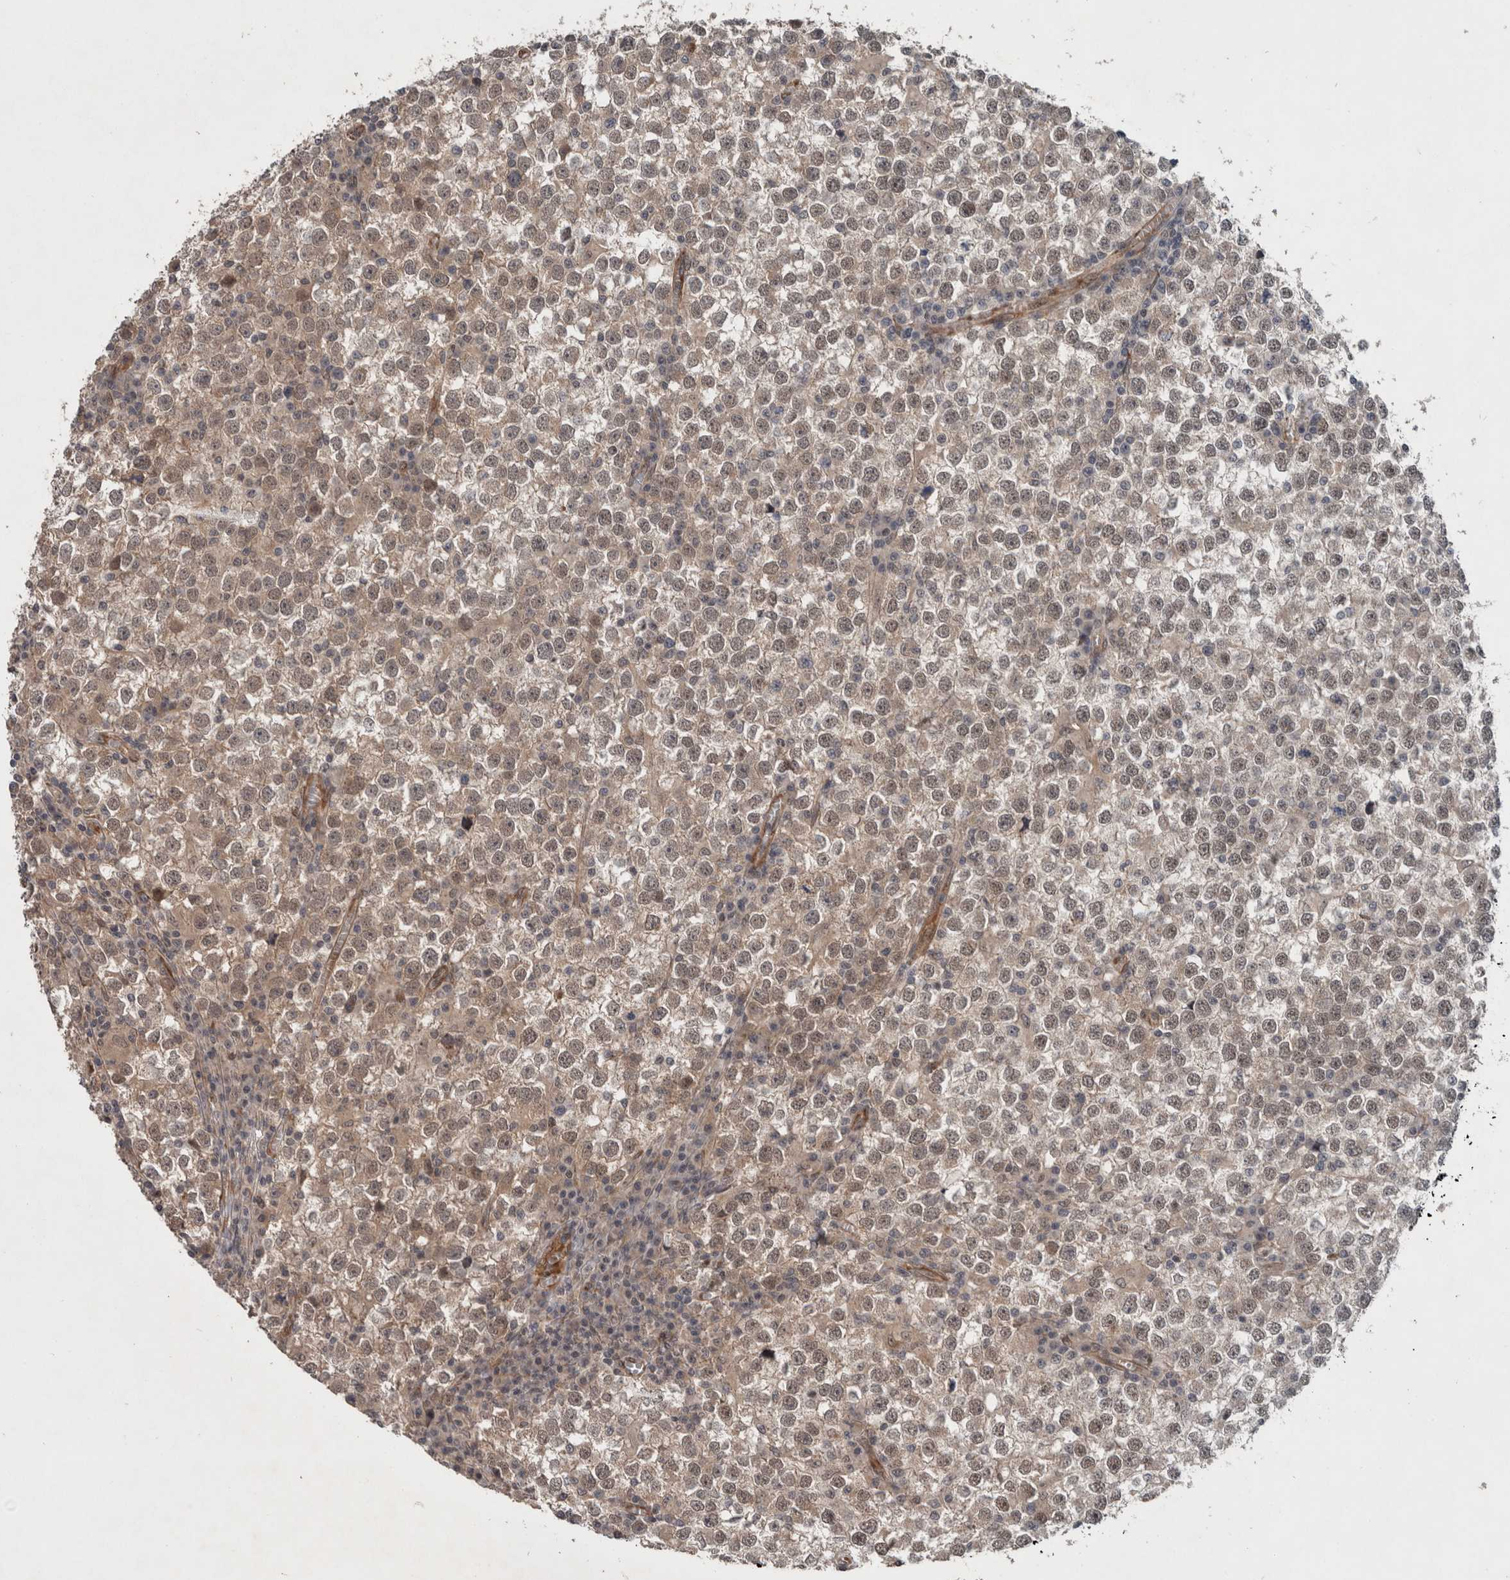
{"staining": {"intensity": "weak", "quantity": ">75%", "location": "cytoplasmic/membranous,nuclear"}, "tissue": "testis cancer", "cell_type": "Tumor cells", "image_type": "cancer", "snomed": [{"axis": "morphology", "description": "Seminoma, NOS"}, {"axis": "topography", "description": "Testis"}], "caption": "Approximately >75% of tumor cells in human testis cancer (seminoma) show weak cytoplasmic/membranous and nuclear protein staining as visualized by brown immunohistochemical staining.", "gene": "GIMAP6", "patient": {"sex": "male", "age": 65}}